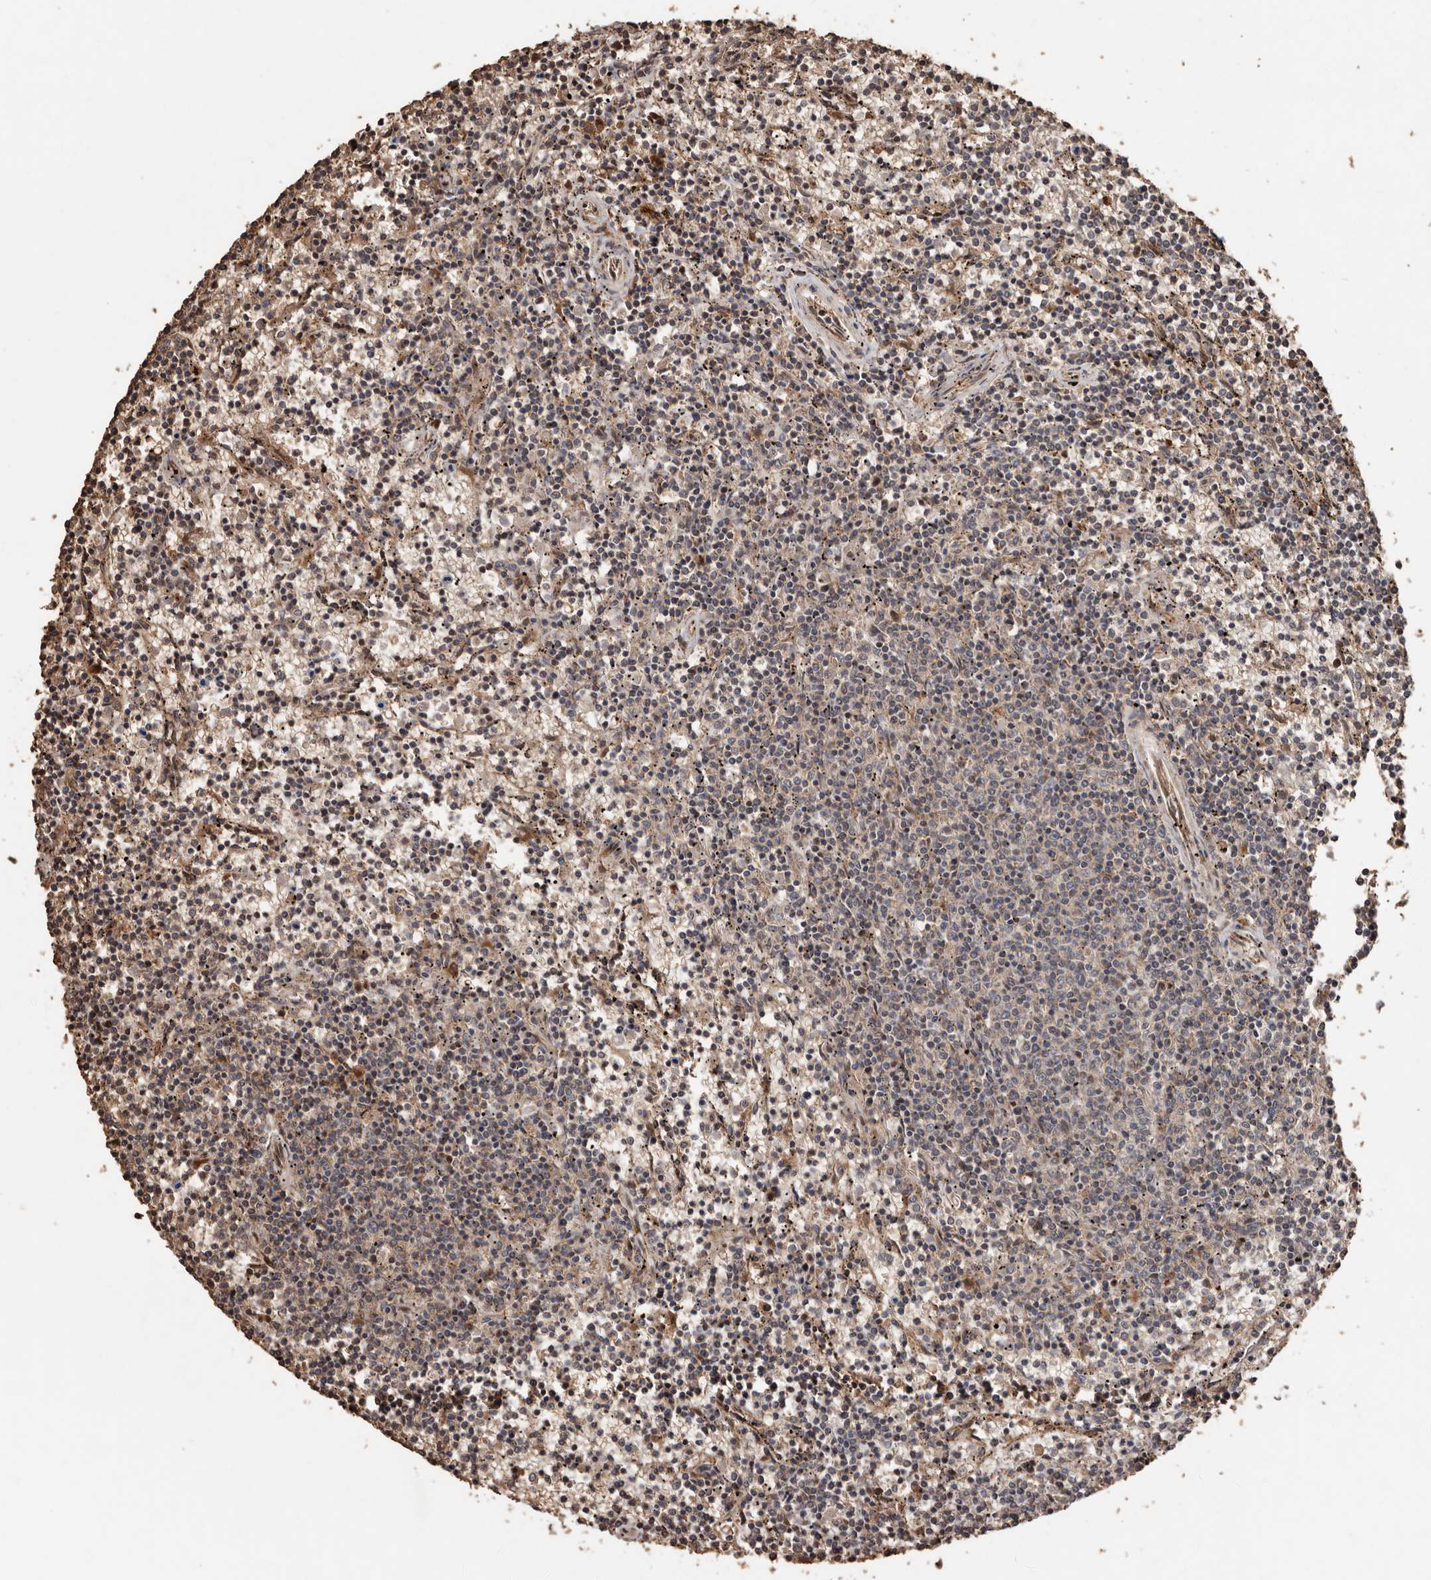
{"staining": {"intensity": "weak", "quantity": "<25%", "location": "cytoplasmic/membranous"}, "tissue": "lymphoma", "cell_type": "Tumor cells", "image_type": "cancer", "snomed": [{"axis": "morphology", "description": "Malignant lymphoma, non-Hodgkin's type, Low grade"}, {"axis": "topography", "description": "Spleen"}], "caption": "High power microscopy image of an IHC image of malignant lymphoma, non-Hodgkin's type (low-grade), revealing no significant positivity in tumor cells. (Stains: DAB (3,3'-diaminobenzidine) IHC with hematoxylin counter stain, Microscopy: brightfield microscopy at high magnification).", "gene": "RANBP17", "patient": {"sex": "female", "age": 50}}